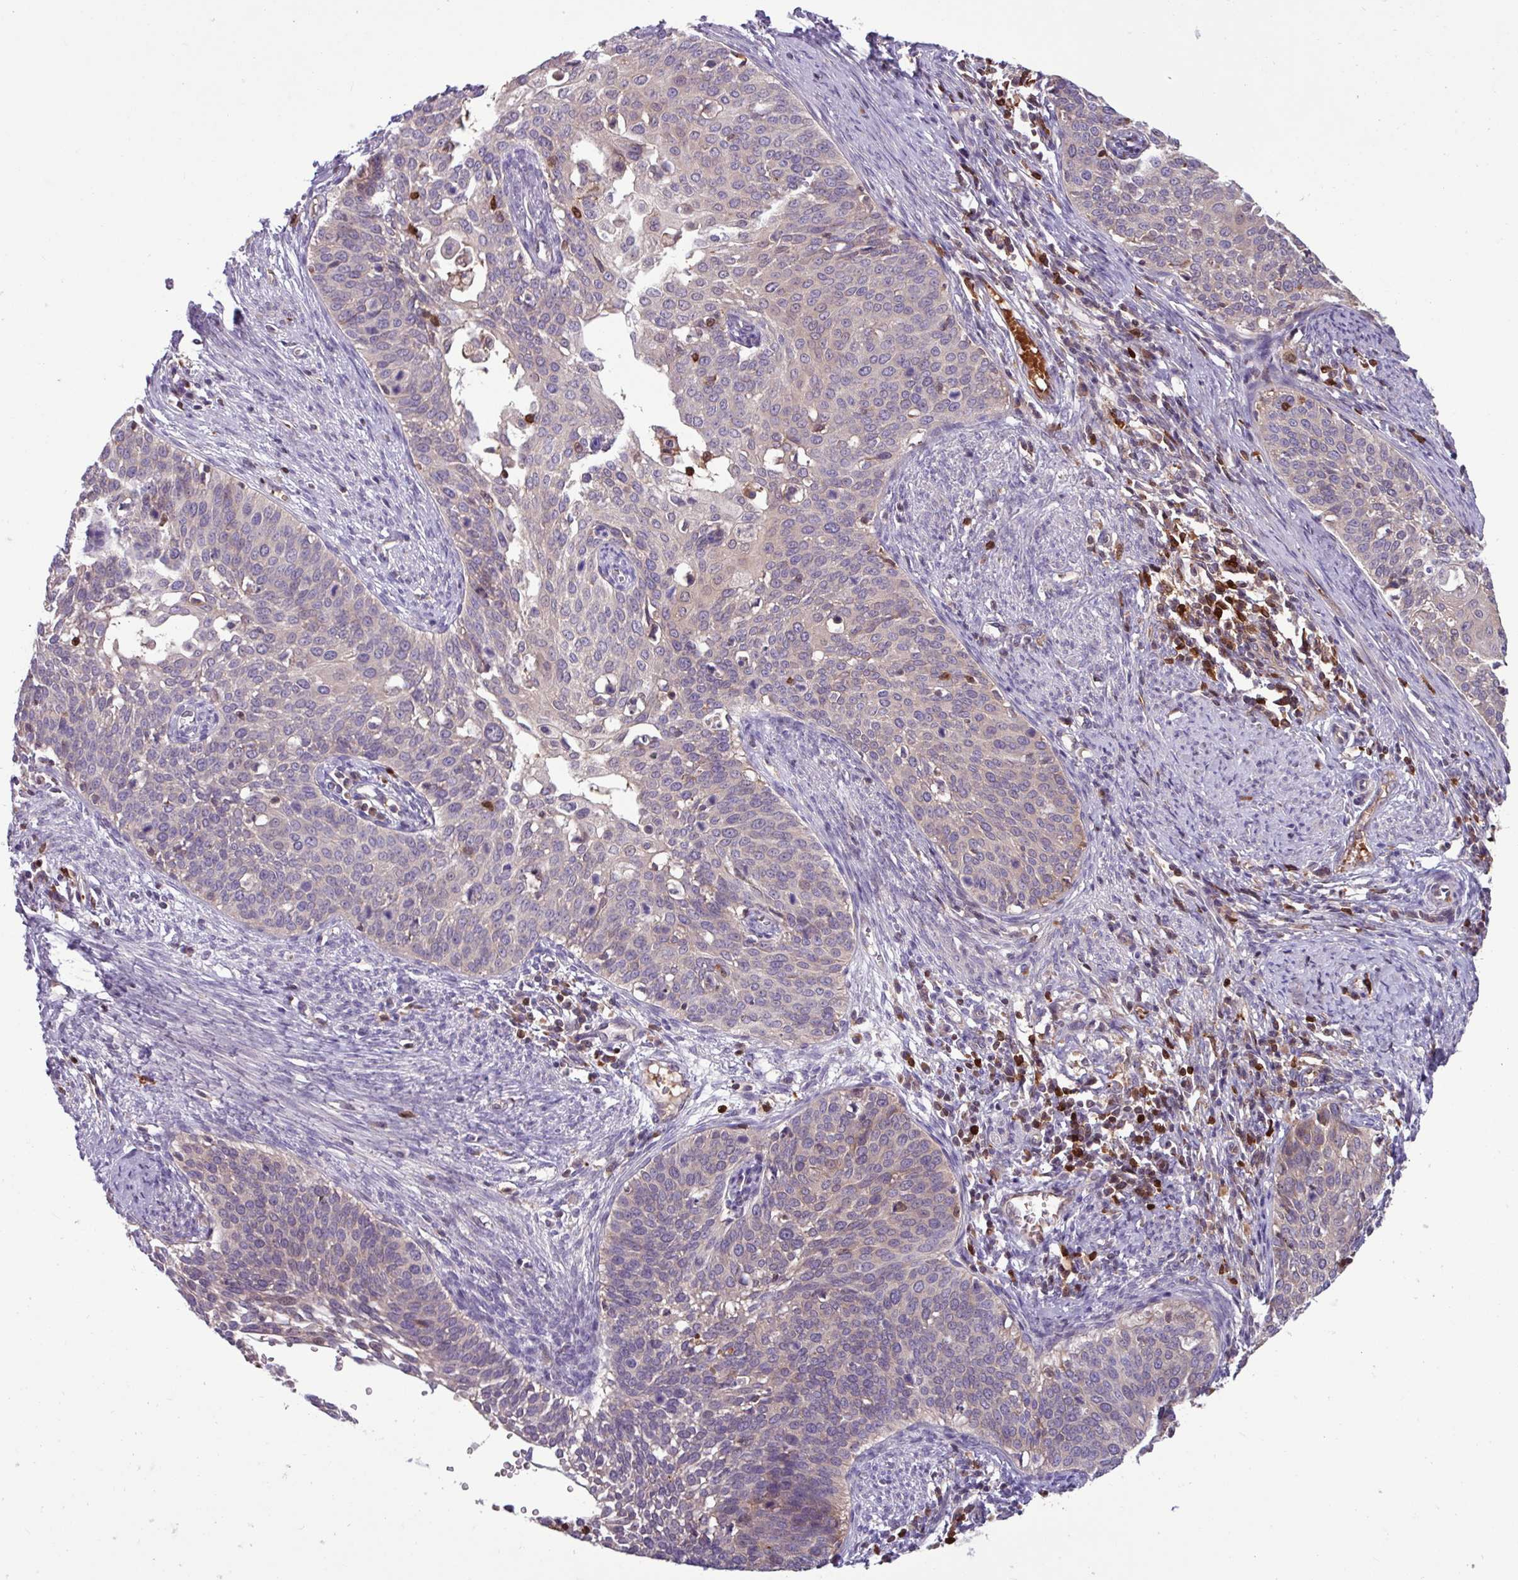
{"staining": {"intensity": "negative", "quantity": "none", "location": "none"}, "tissue": "cervical cancer", "cell_type": "Tumor cells", "image_type": "cancer", "snomed": [{"axis": "morphology", "description": "Squamous cell carcinoma, NOS"}, {"axis": "topography", "description": "Cervix"}], "caption": "Protein analysis of cervical cancer (squamous cell carcinoma) exhibits no significant positivity in tumor cells.", "gene": "SEC61G", "patient": {"sex": "female", "age": 44}}